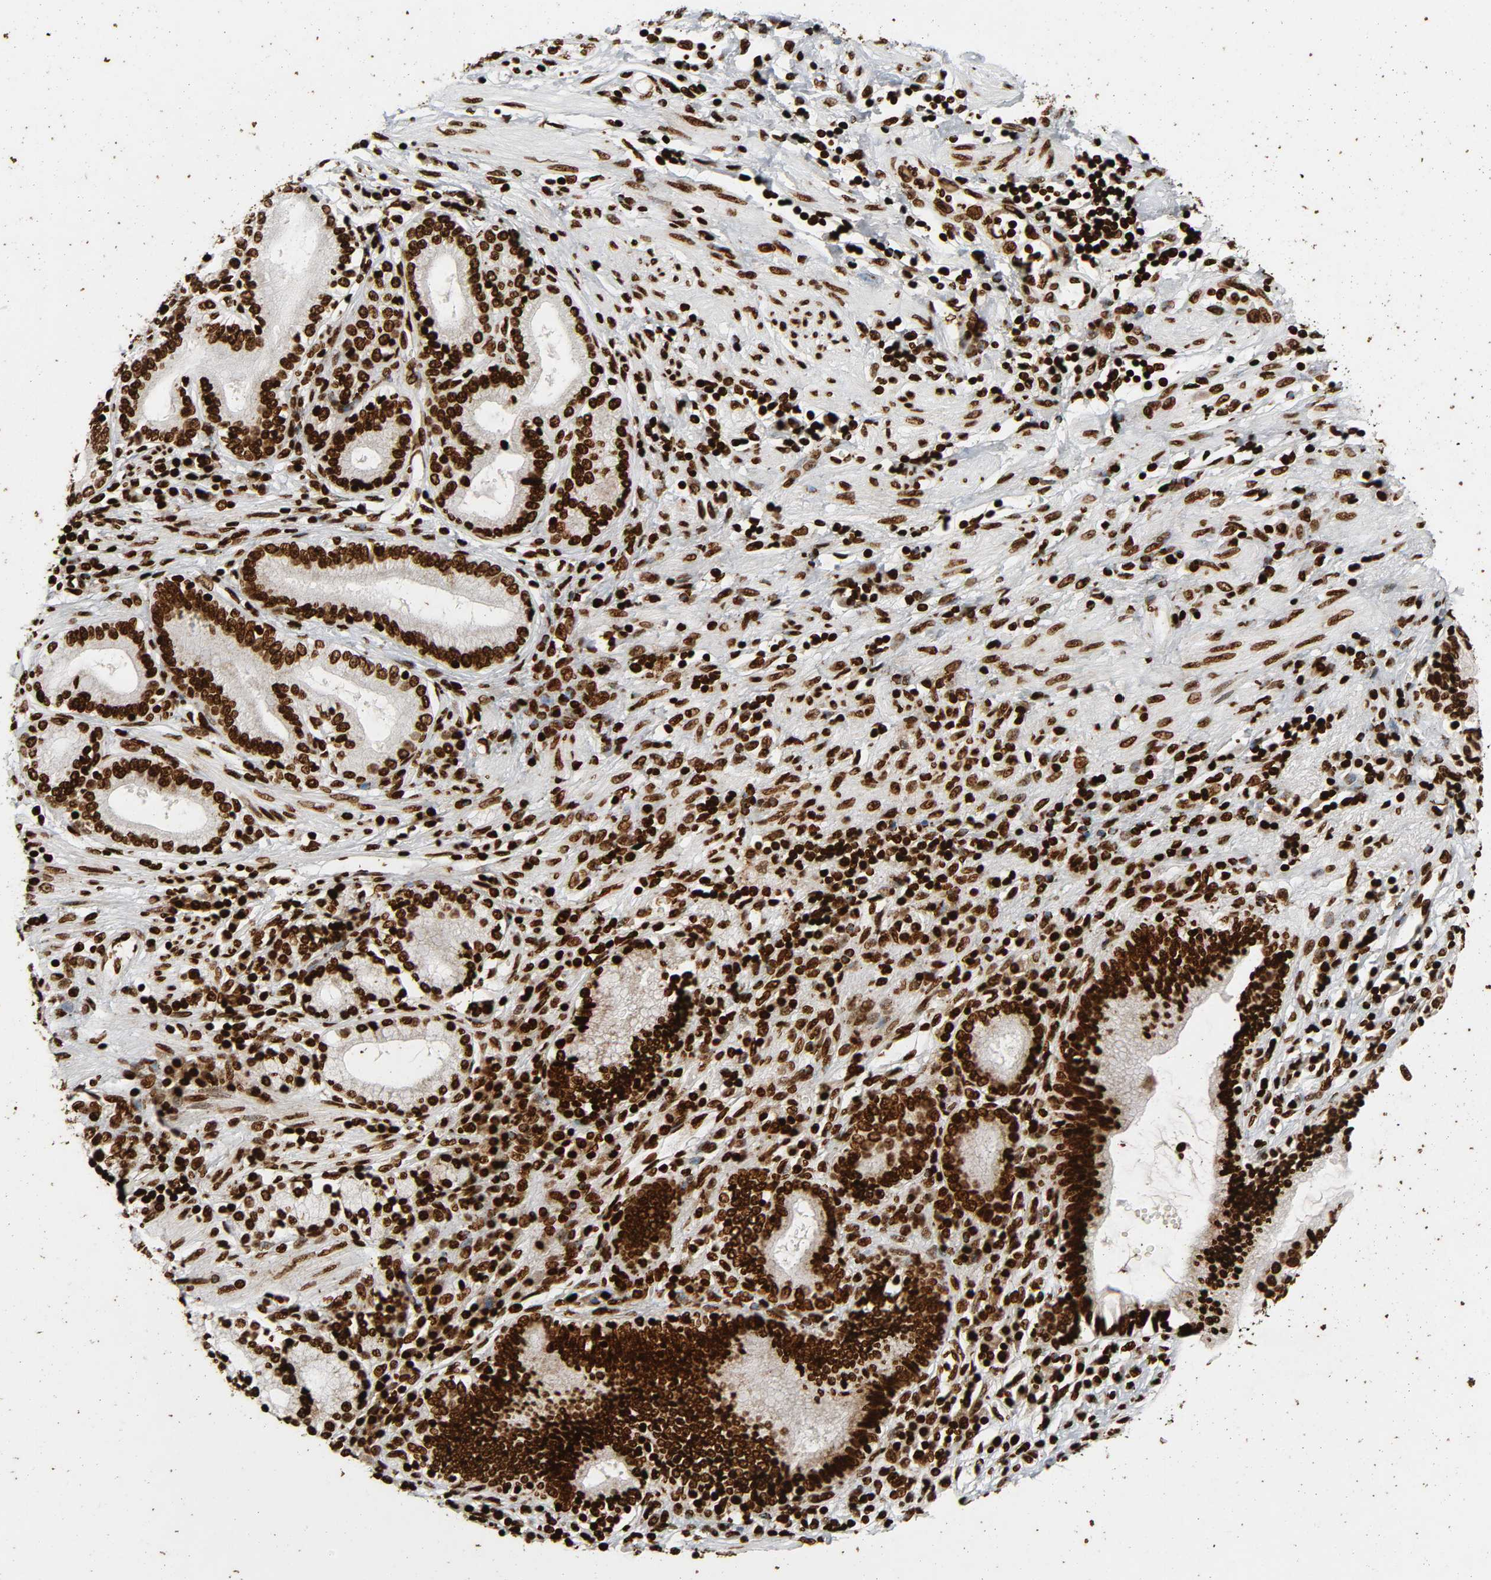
{"staining": {"intensity": "strong", "quantity": ">75%", "location": "nuclear"}, "tissue": "pancreatic cancer", "cell_type": "Tumor cells", "image_type": "cancer", "snomed": [{"axis": "morphology", "description": "Adenocarcinoma, NOS"}, {"axis": "topography", "description": "Pancreas"}], "caption": "Immunohistochemistry (IHC) staining of adenocarcinoma (pancreatic), which demonstrates high levels of strong nuclear positivity in about >75% of tumor cells indicating strong nuclear protein positivity. The staining was performed using DAB (brown) for protein detection and nuclei were counterstained in hematoxylin (blue).", "gene": "RXRA", "patient": {"sex": "female", "age": 48}}